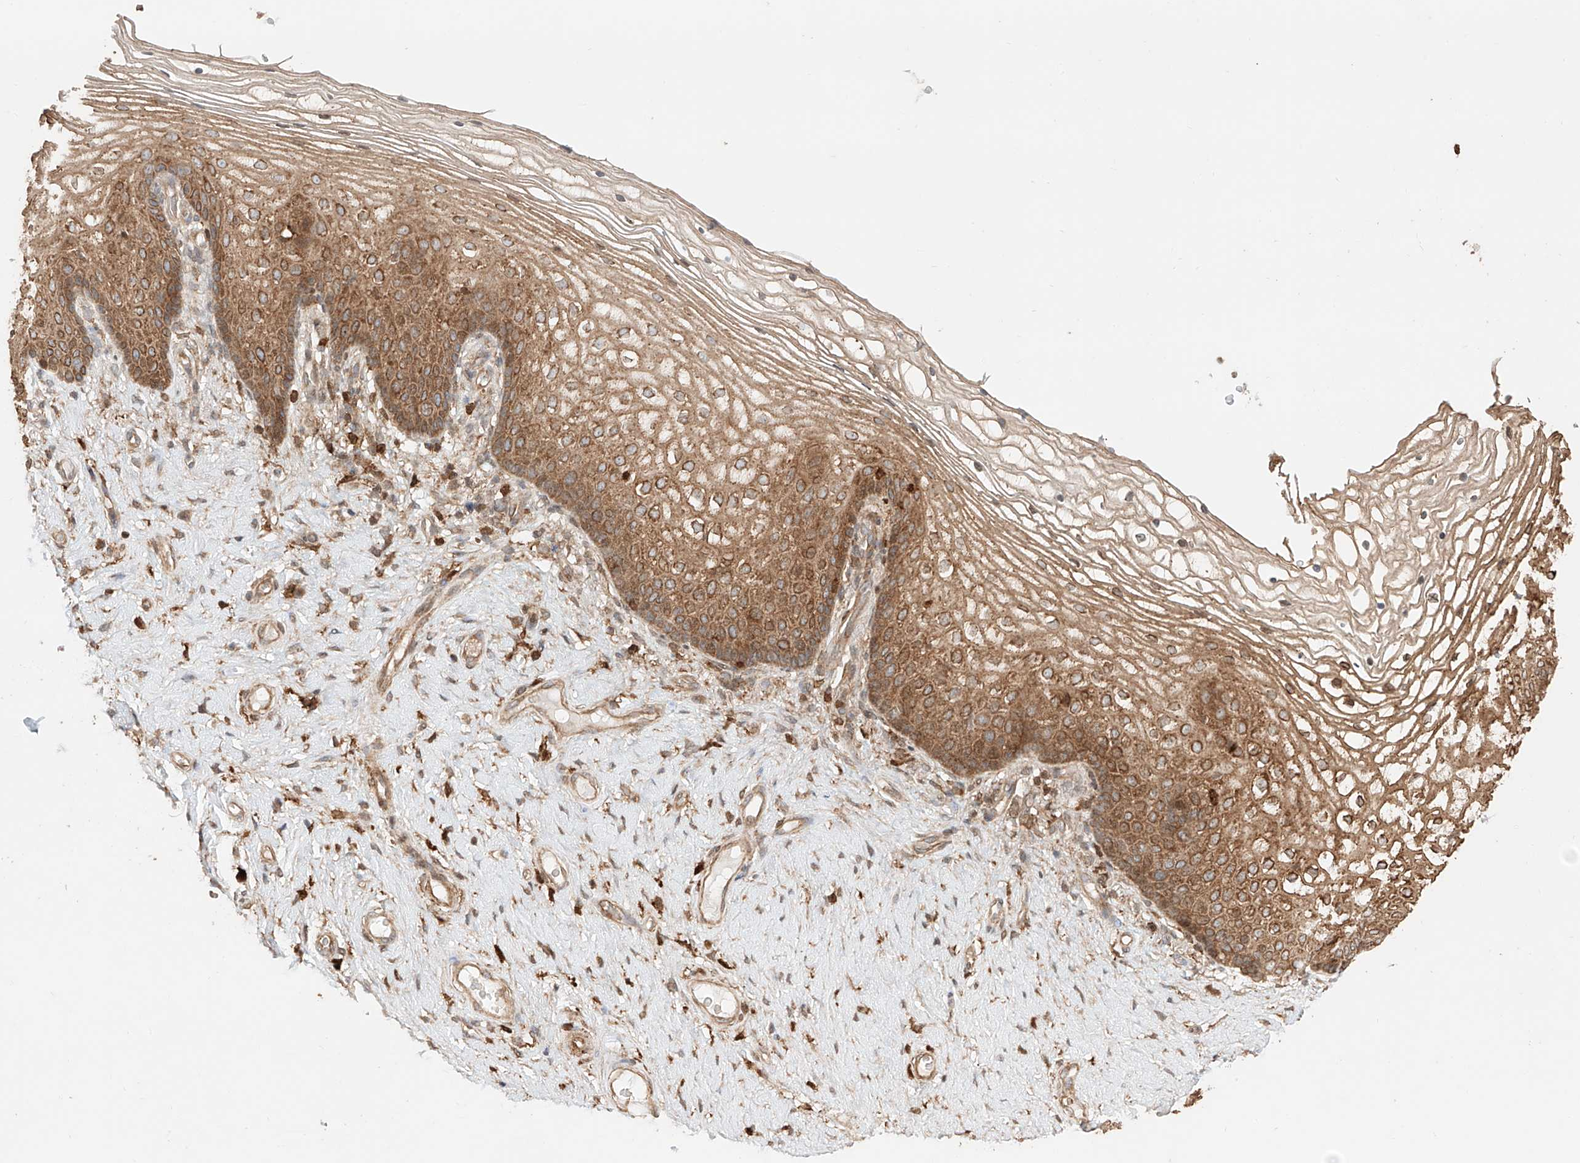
{"staining": {"intensity": "moderate", "quantity": ">75%", "location": "cytoplasmic/membranous"}, "tissue": "vagina", "cell_type": "Squamous epithelial cells", "image_type": "normal", "snomed": [{"axis": "morphology", "description": "Normal tissue, NOS"}, {"axis": "topography", "description": "Vagina"}], "caption": "The photomicrograph shows staining of benign vagina, revealing moderate cytoplasmic/membranous protein staining (brown color) within squamous epithelial cells. (Brightfield microscopy of DAB IHC at high magnification).", "gene": "IGSF22", "patient": {"sex": "female", "age": 60}}